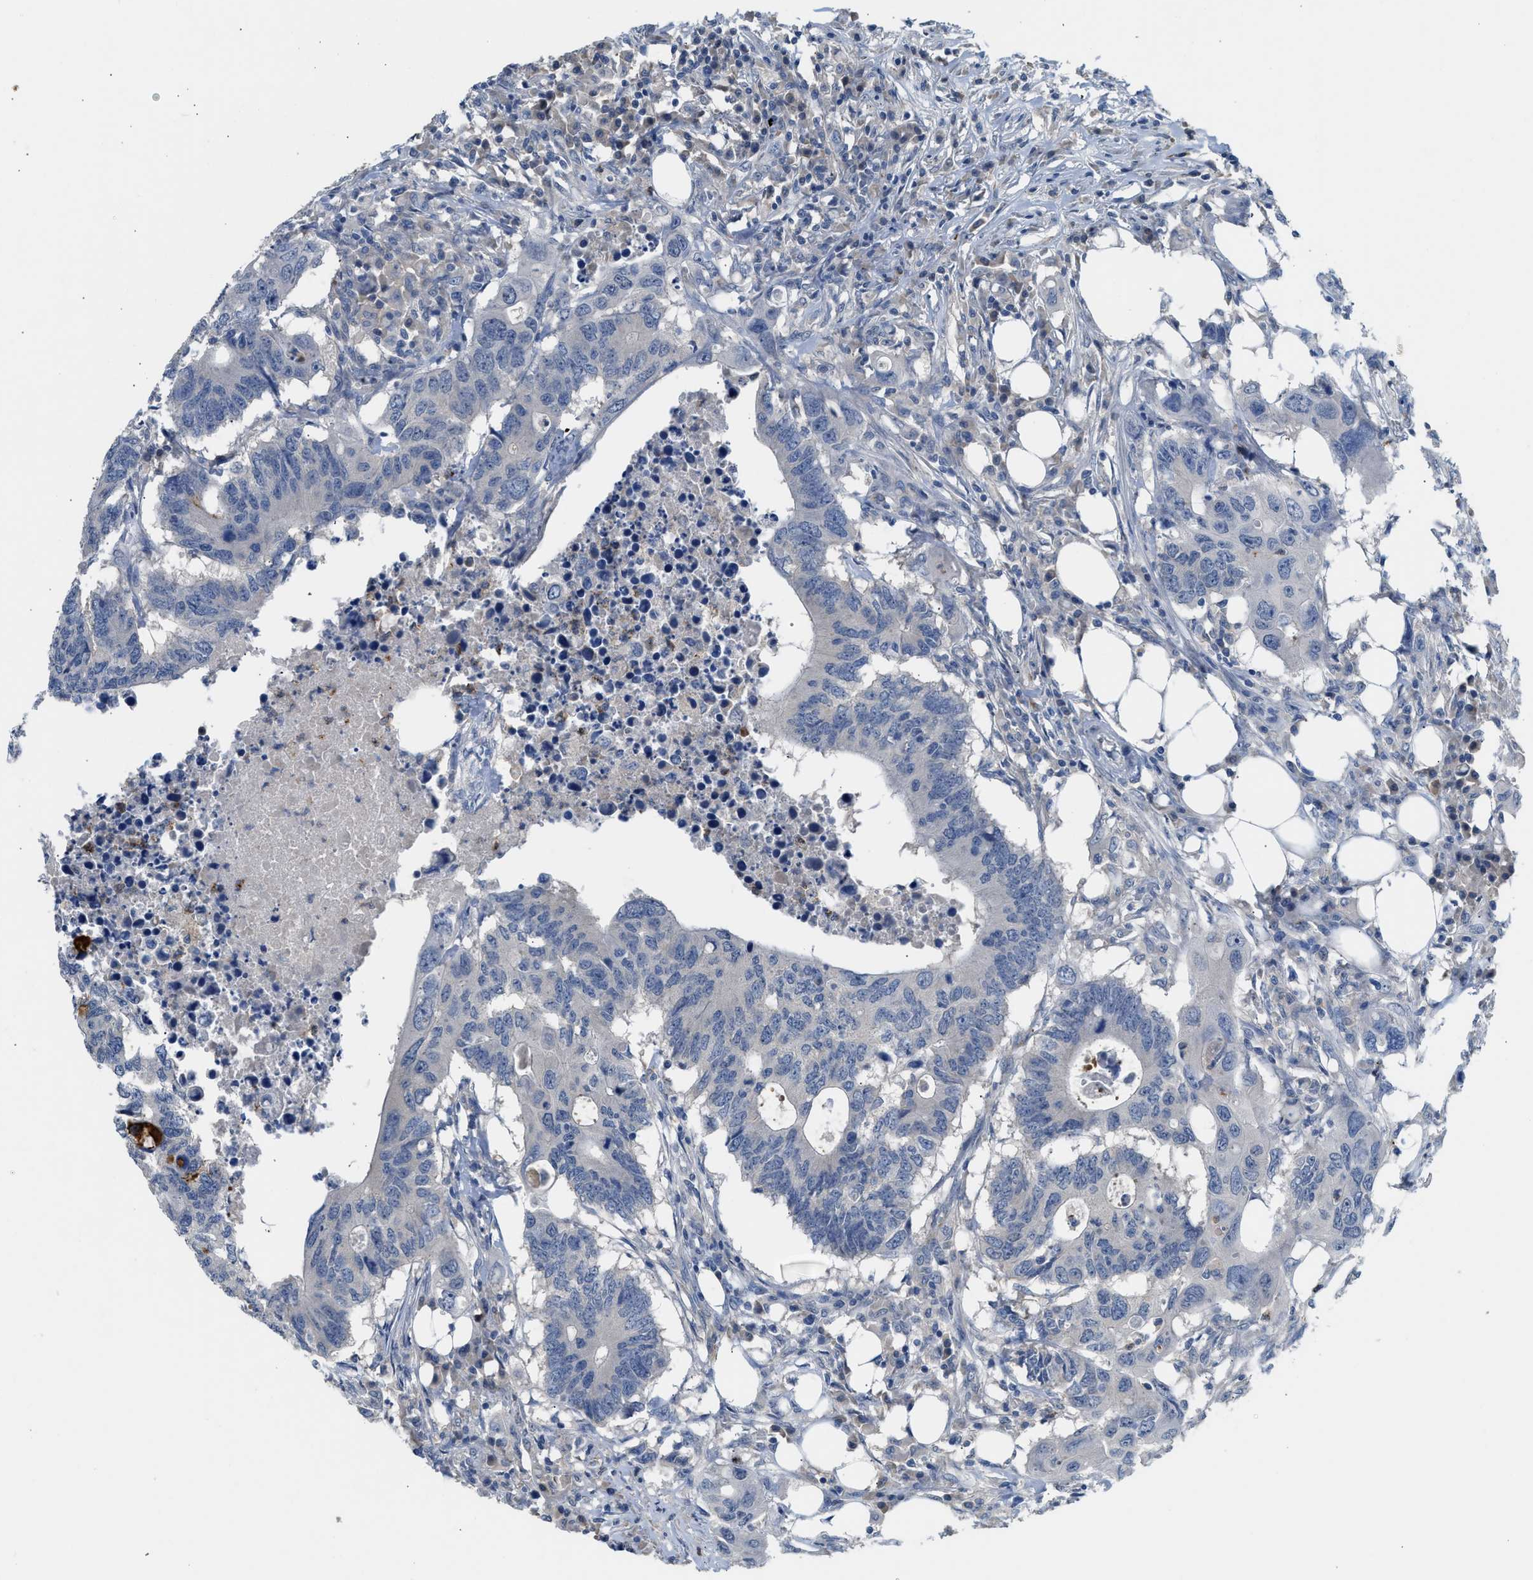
{"staining": {"intensity": "negative", "quantity": "none", "location": "none"}, "tissue": "colorectal cancer", "cell_type": "Tumor cells", "image_type": "cancer", "snomed": [{"axis": "morphology", "description": "Adenocarcinoma, NOS"}, {"axis": "topography", "description": "Colon"}], "caption": "Immunohistochemistry (IHC) of colorectal cancer reveals no staining in tumor cells.", "gene": "RHBDF2", "patient": {"sex": "male", "age": 71}}